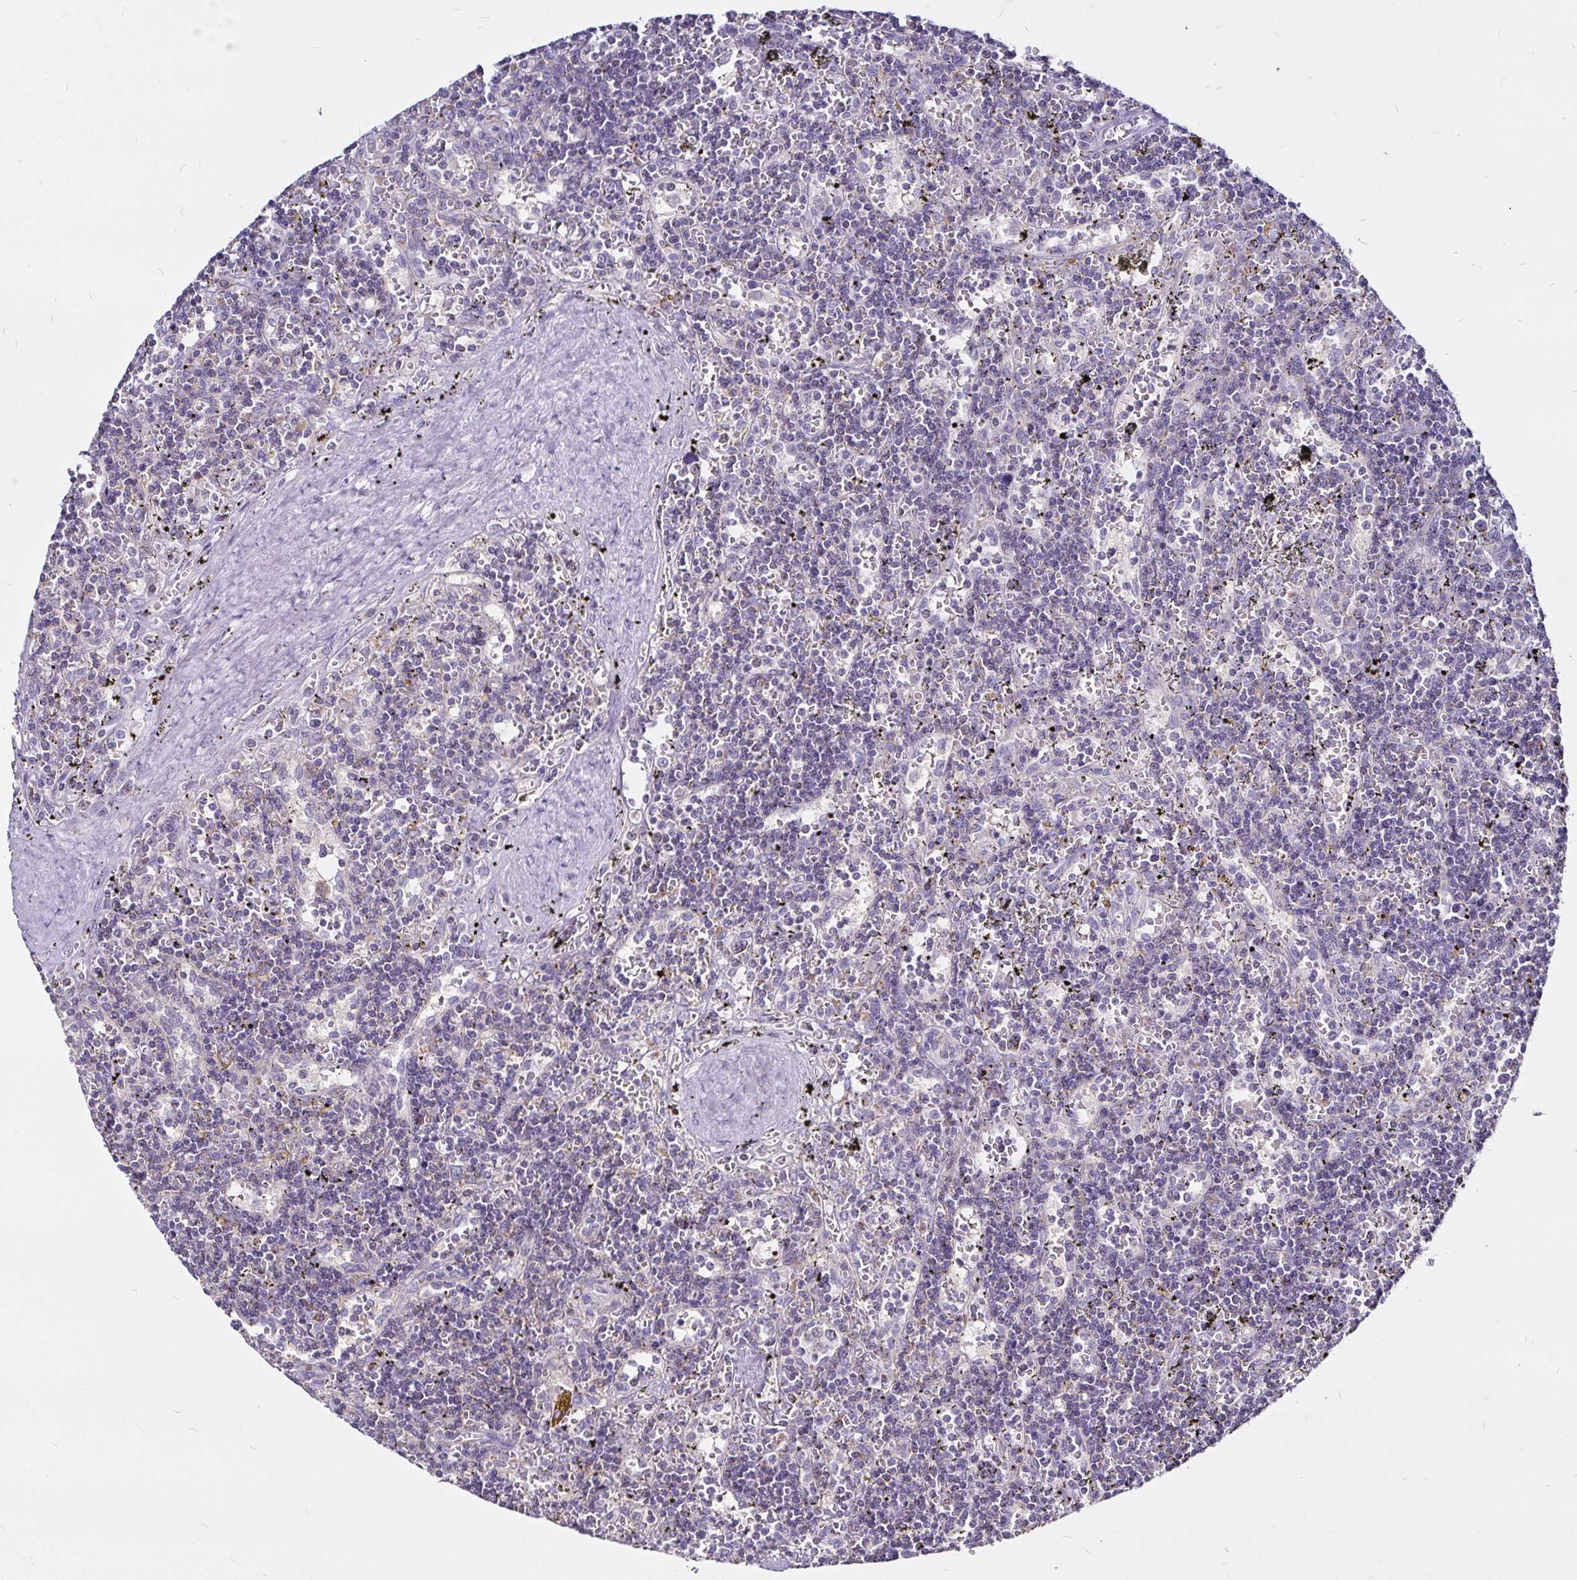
{"staining": {"intensity": "negative", "quantity": "none", "location": "none"}, "tissue": "lymphoma", "cell_type": "Tumor cells", "image_type": "cancer", "snomed": [{"axis": "morphology", "description": "Malignant lymphoma, non-Hodgkin's type, Low grade"}, {"axis": "topography", "description": "Spleen"}], "caption": "Immunohistochemistry (IHC) histopathology image of human lymphoma stained for a protein (brown), which demonstrates no staining in tumor cells.", "gene": "PGAM2", "patient": {"sex": "male", "age": 60}}